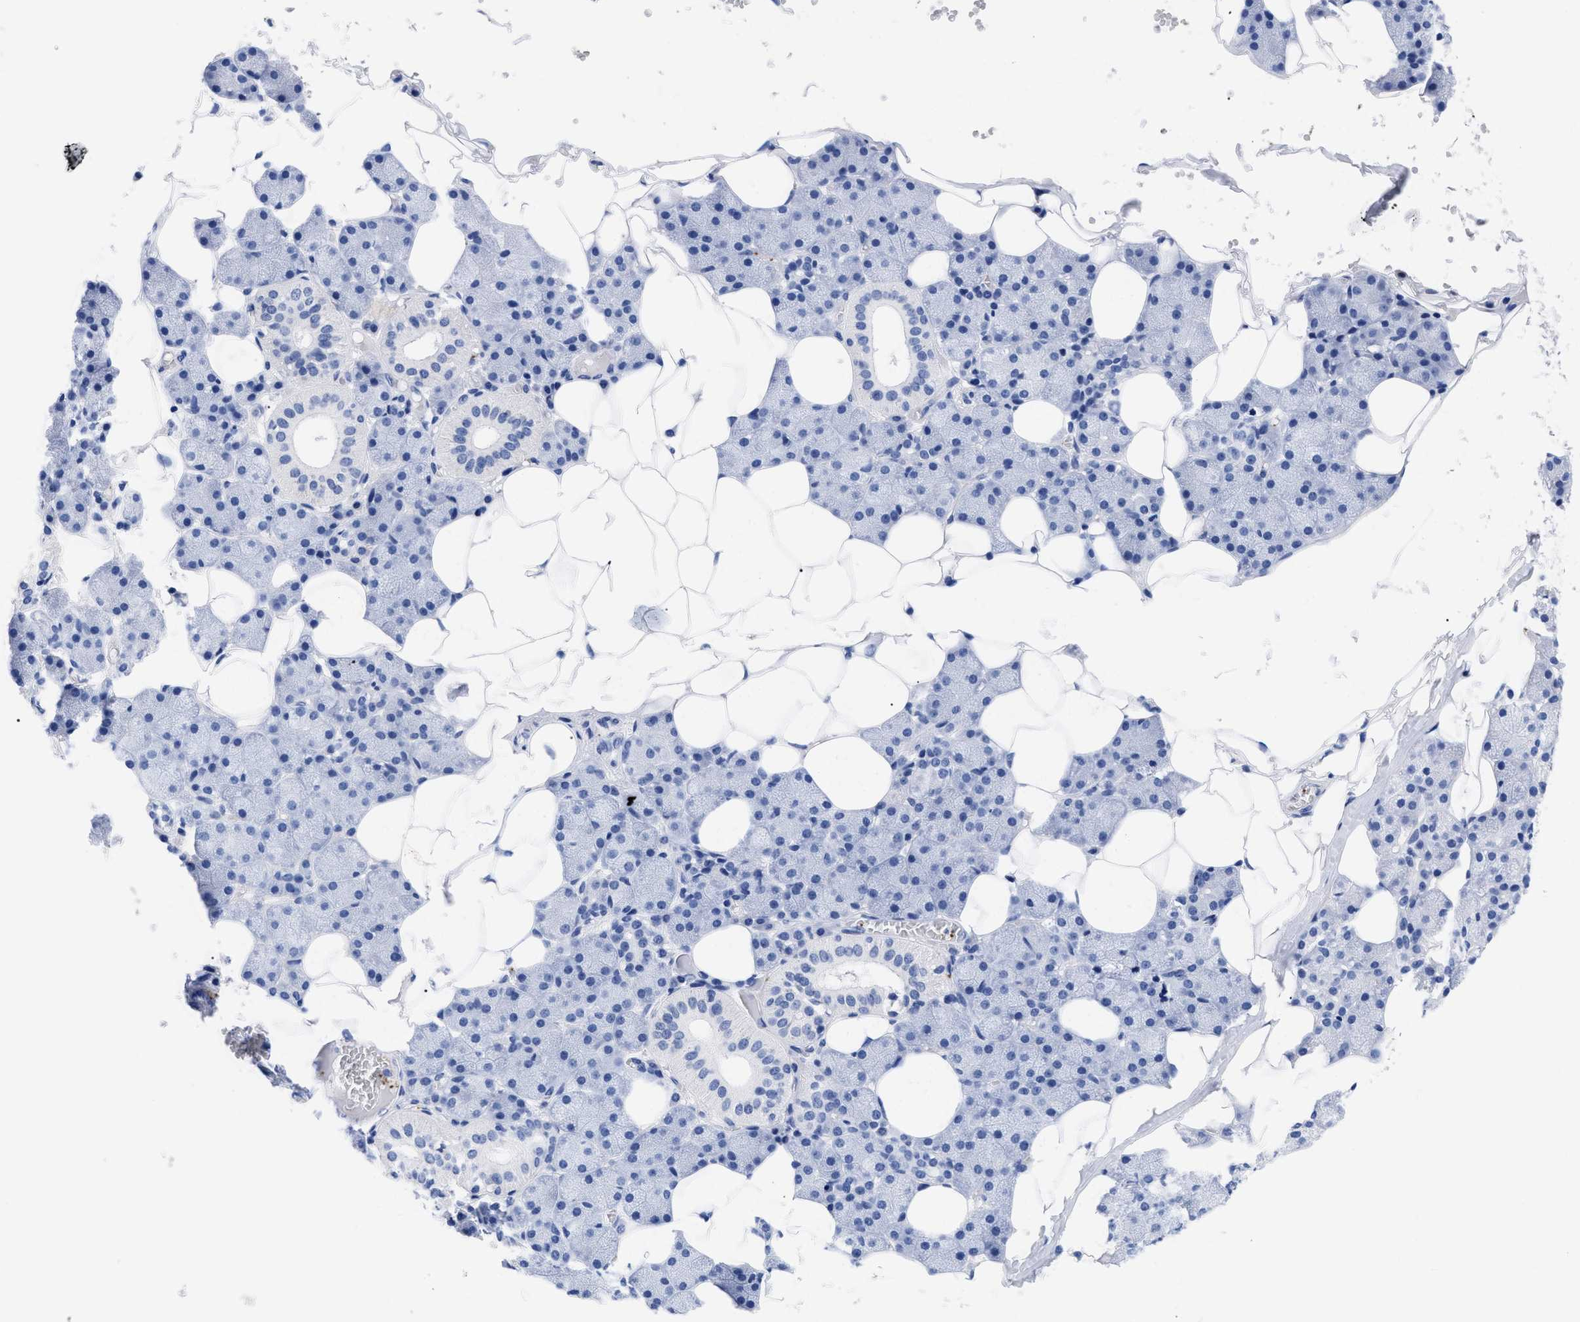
{"staining": {"intensity": "negative", "quantity": "none", "location": "none"}, "tissue": "salivary gland", "cell_type": "Glandular cells", "image_type": "normal", "snomed": [{"axis": "morphology", "description": "Normal tissue, NOS"}, {"axis": "topography", "description": "Salivary gland"}], "caption": "A high-resolution photomicrograph shows immunohistochemistry staining of unremarkable salivary gland, which reveals no significant expression in glandular cells.", "gene": "TREML1", "patient": {"sex": "female", "age": 33}}